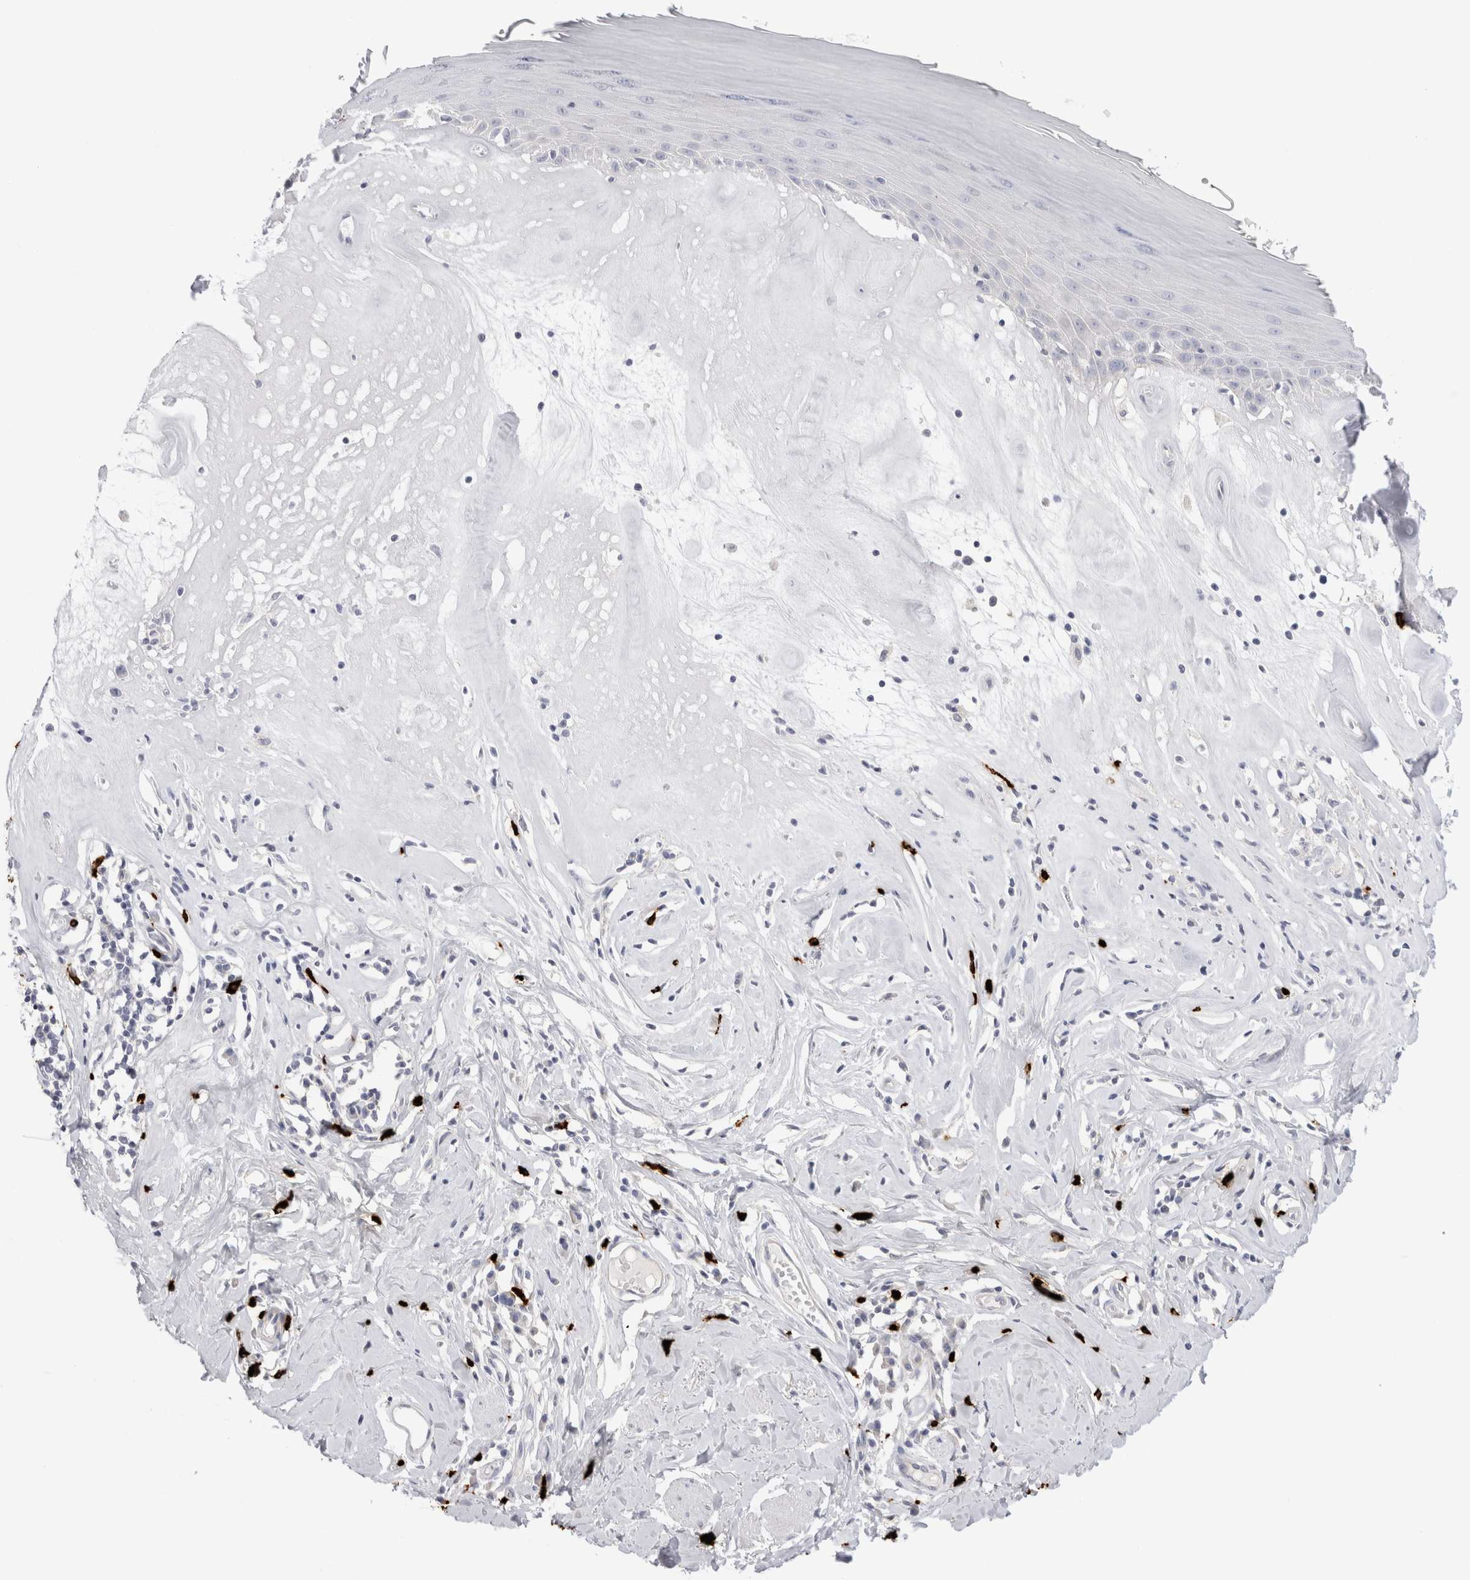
{"staining": {"intensity": "negative", "quantity": "none", "location": "none"}, "tissue": "skin", "cell_type": "Epidermal cells", "image_type": "normal", "snomed": [{"axis": "morphology", "description": "Normal tissue, NOS"}, {"axis": "morphology", "description": "Inflammation, NOS"}, {"axis": "topography", "description": "Vulva"}], "caption": "Epidermal cells show no significant staining in unremarkable skin.", "gene": "SPINK2", "patient": {"sex": "female", "age": 84}}